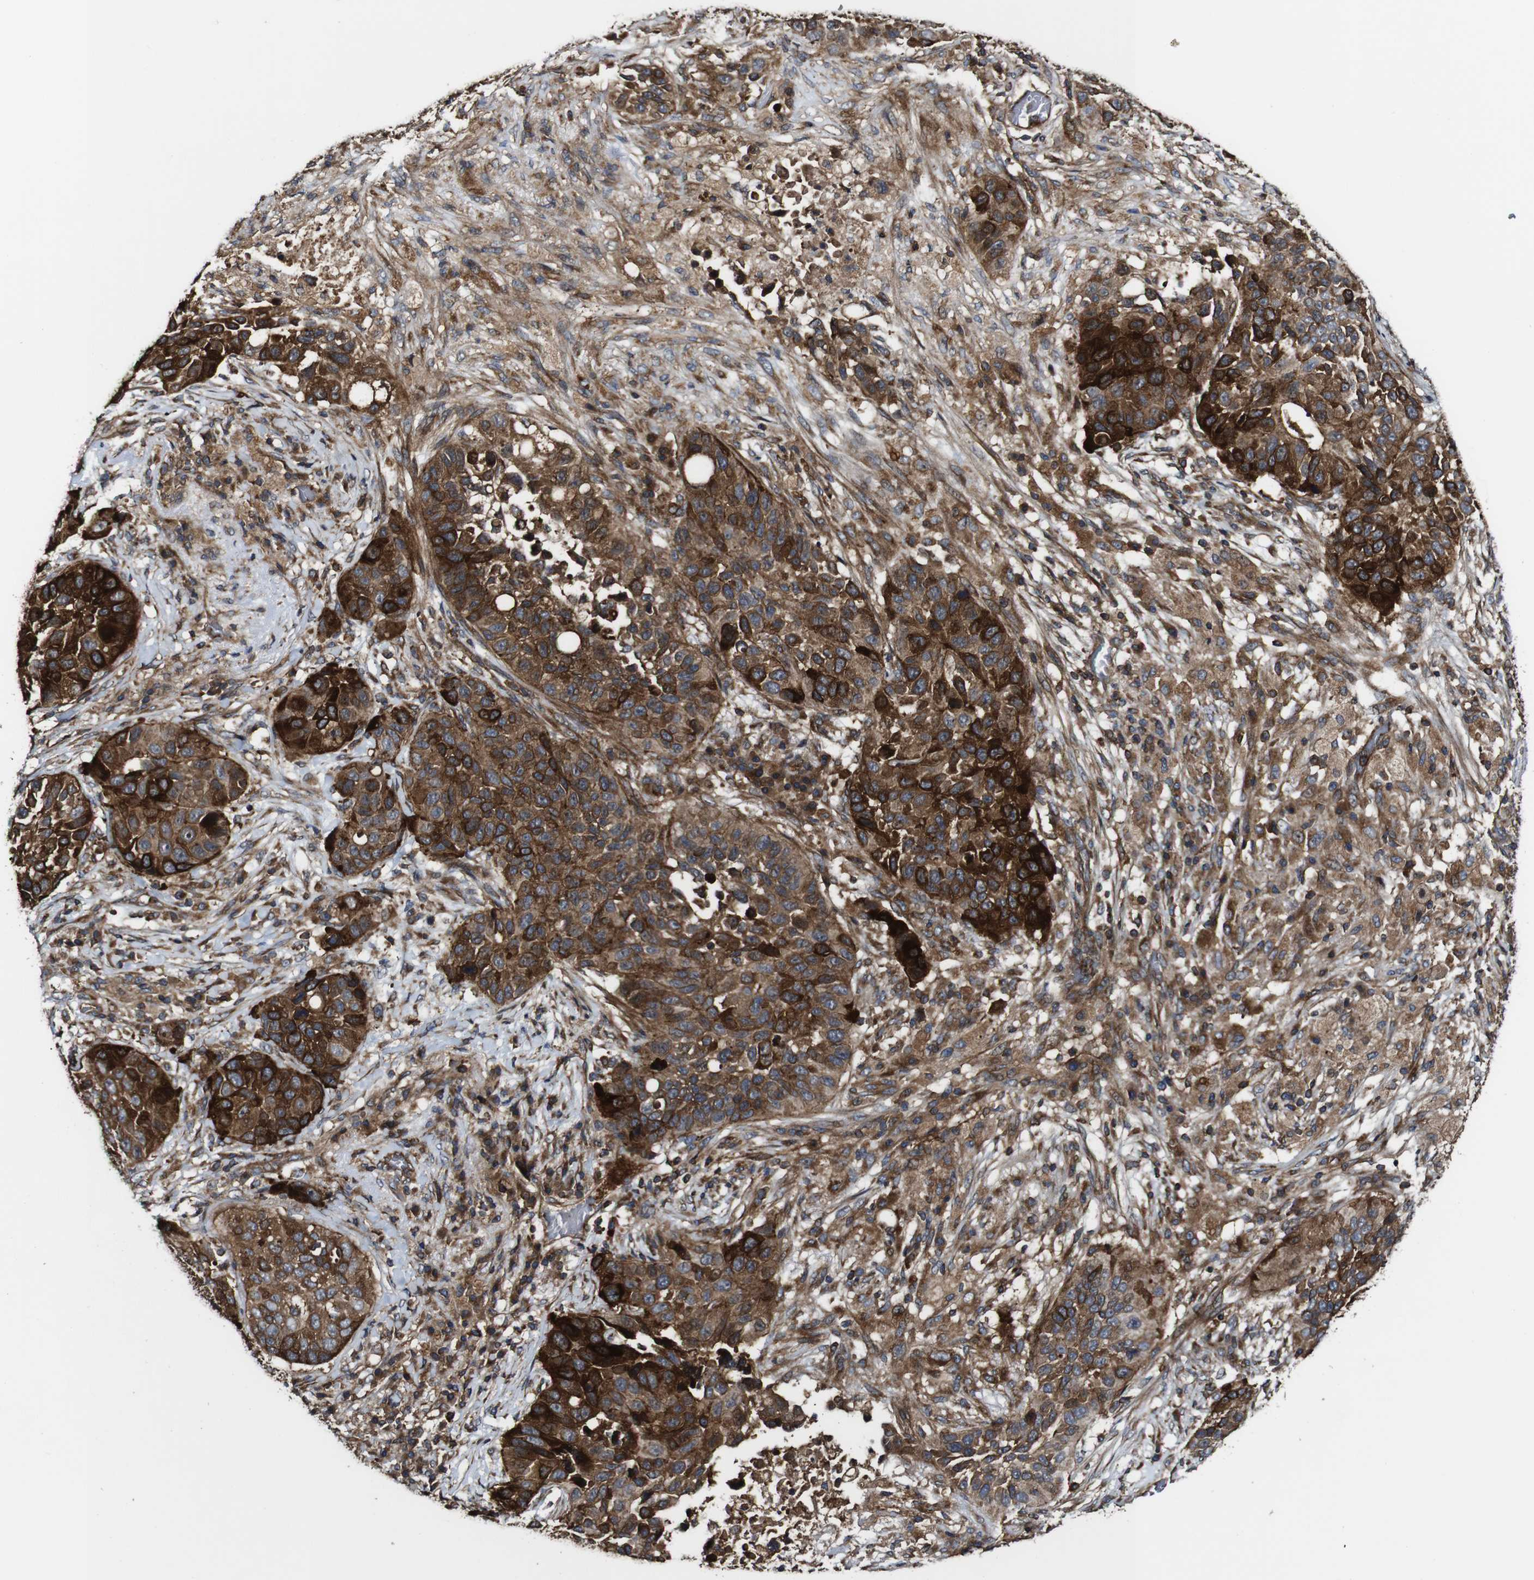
{"staining": {"intensity": "strong", "quantity": ">75%", "location": "cytoplasmic/membranous"}, "tissue": "lung cancer", "cell_type": "Tumor cells", "image_type": "cancer", "snomed": [{"axis": "morphology", "description": "Squamous cell carcinoma, NOS"}, {"axis": "topography", "description": "Lung"}], "caption": "An image of human lung cancer (squamous cell carcinoma) stained for a protein displays strong cytoplasmic/membranous brown staining in tumor cells.", "gene": "TNIK", "patient": {"sex": "male", "age": 57}}